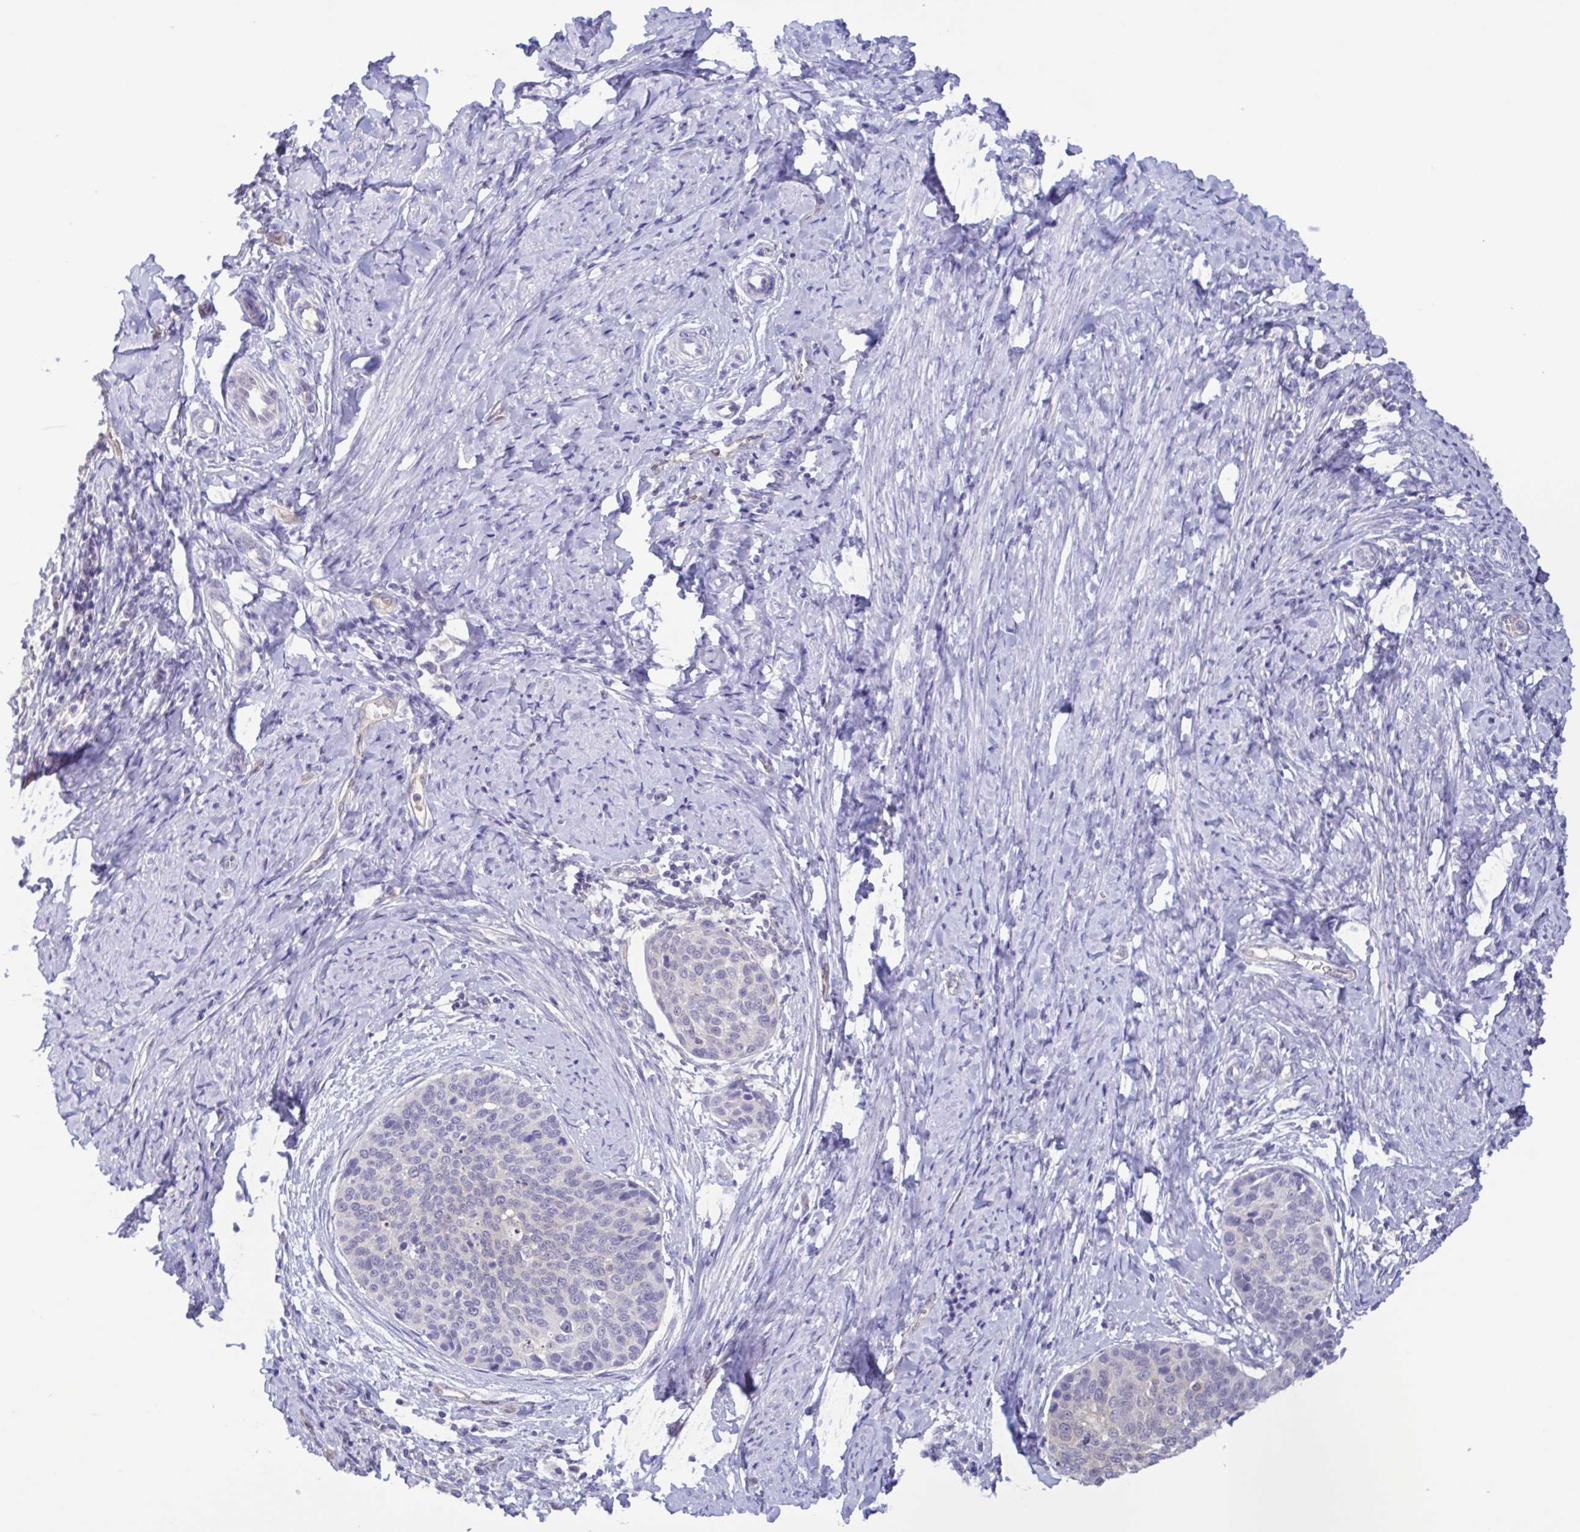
{"staining": {"intensity": "negative", "quantity": "none", "location": "none"}, "tissue": "cervical cancer", "cell_type": "Tumor cells", "image_type": "cancer", "snomed": [{"axis": "morphology", "description": "Squamous cell carcinoma, NOS"}, {"axis": "topography", "description": "Cervix"}], "caption": "The histopathology image displays no significant staining in tumor cells of cervical squamous cell carcinoma. (IHC, brightfield microscopy, high magnification).", "gene": "LDHC", "patient": {"sex": "female", "age": 69}}